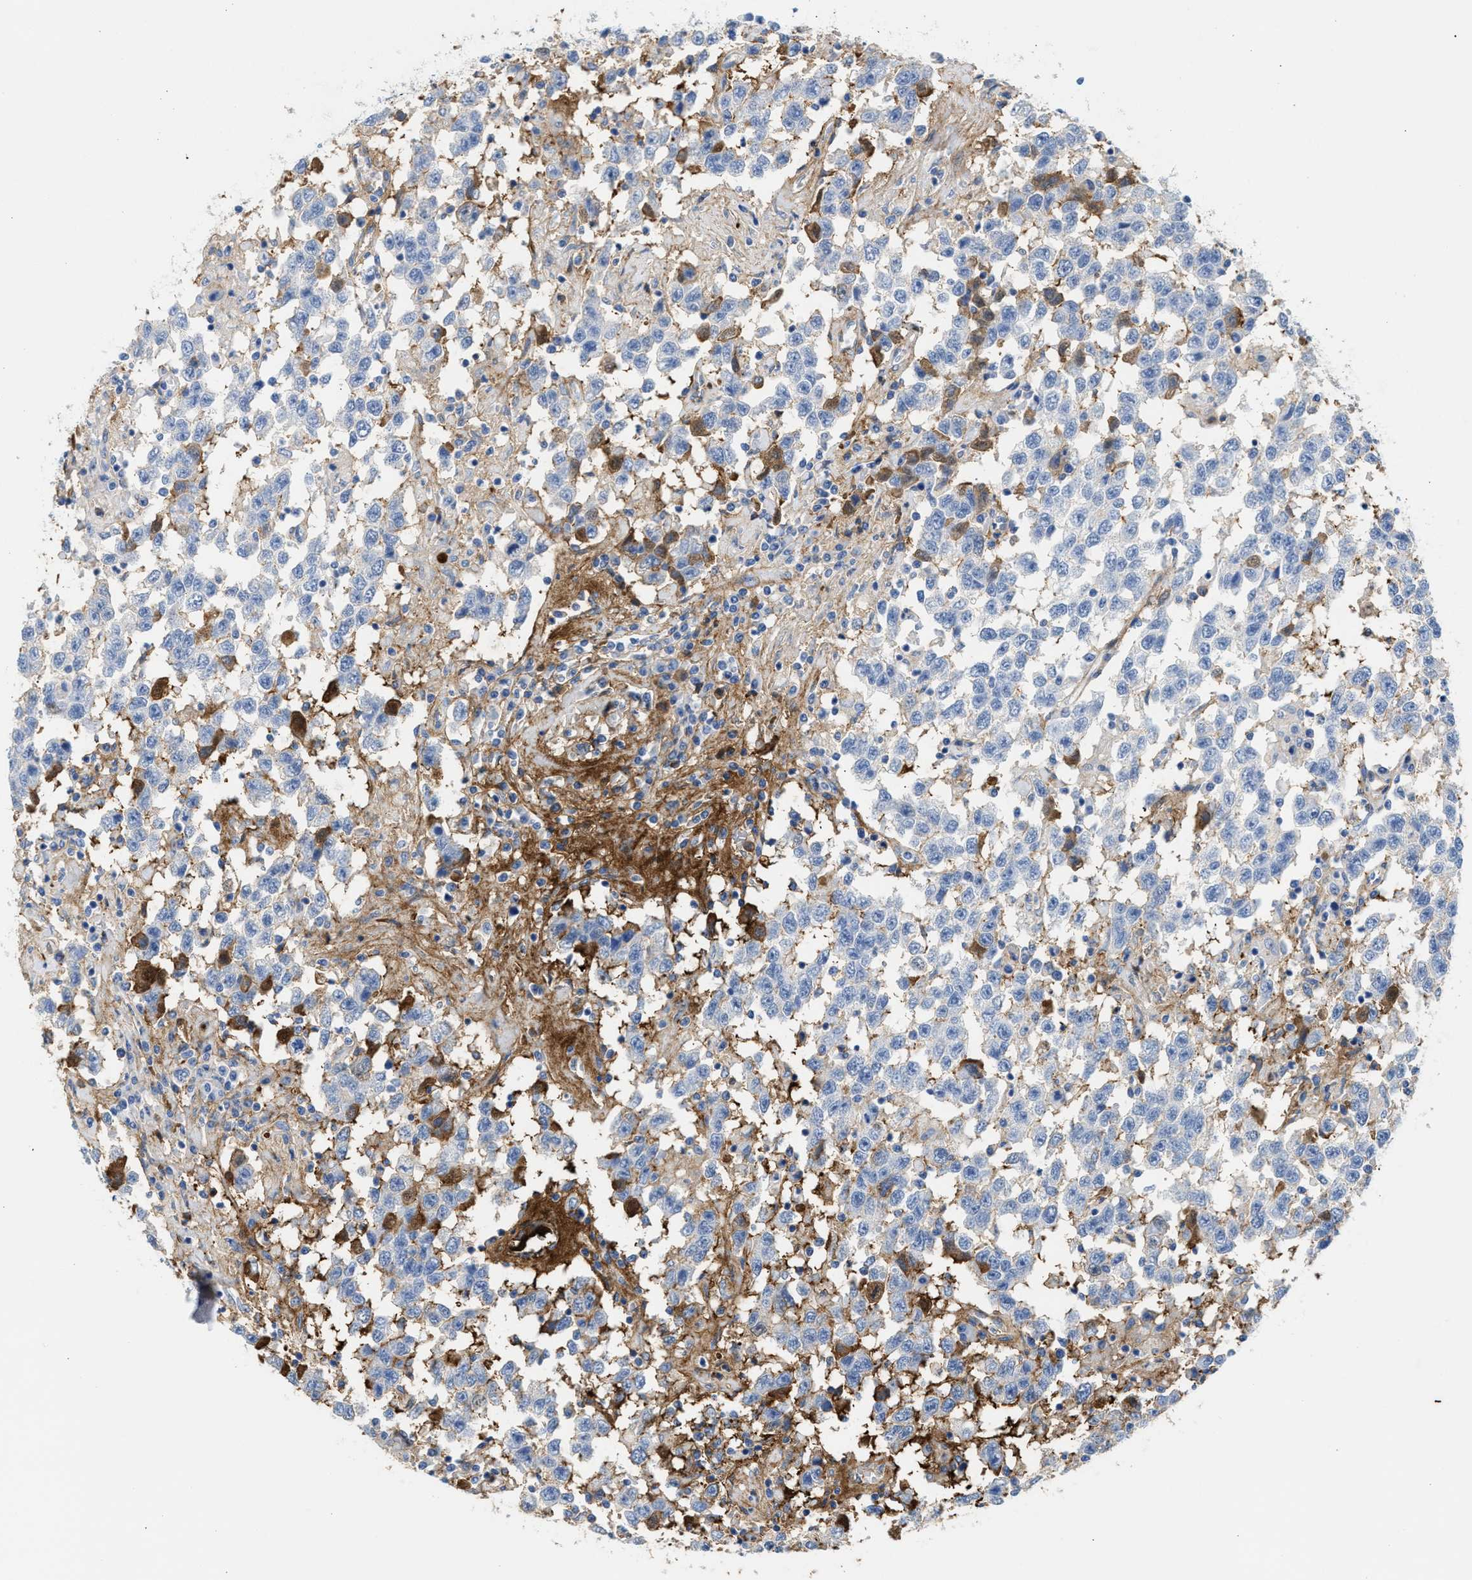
{"staining": {"intensity": "negative", "quantity": "none", "location": "none"}, "tissue": "testis cancer", "cell_type": "Tumor cells", "image_type": "cancer", "snomed": [{"axis": "morphology", "description": "Seminoma, NOS"}, {"axis": "topography", "description": "Testis"}], "caption": "Tumor cells are negative for protein expression in human seminoma (testis).", "gene": "TNR", "patient": {"sex": "male", "age": 41}}